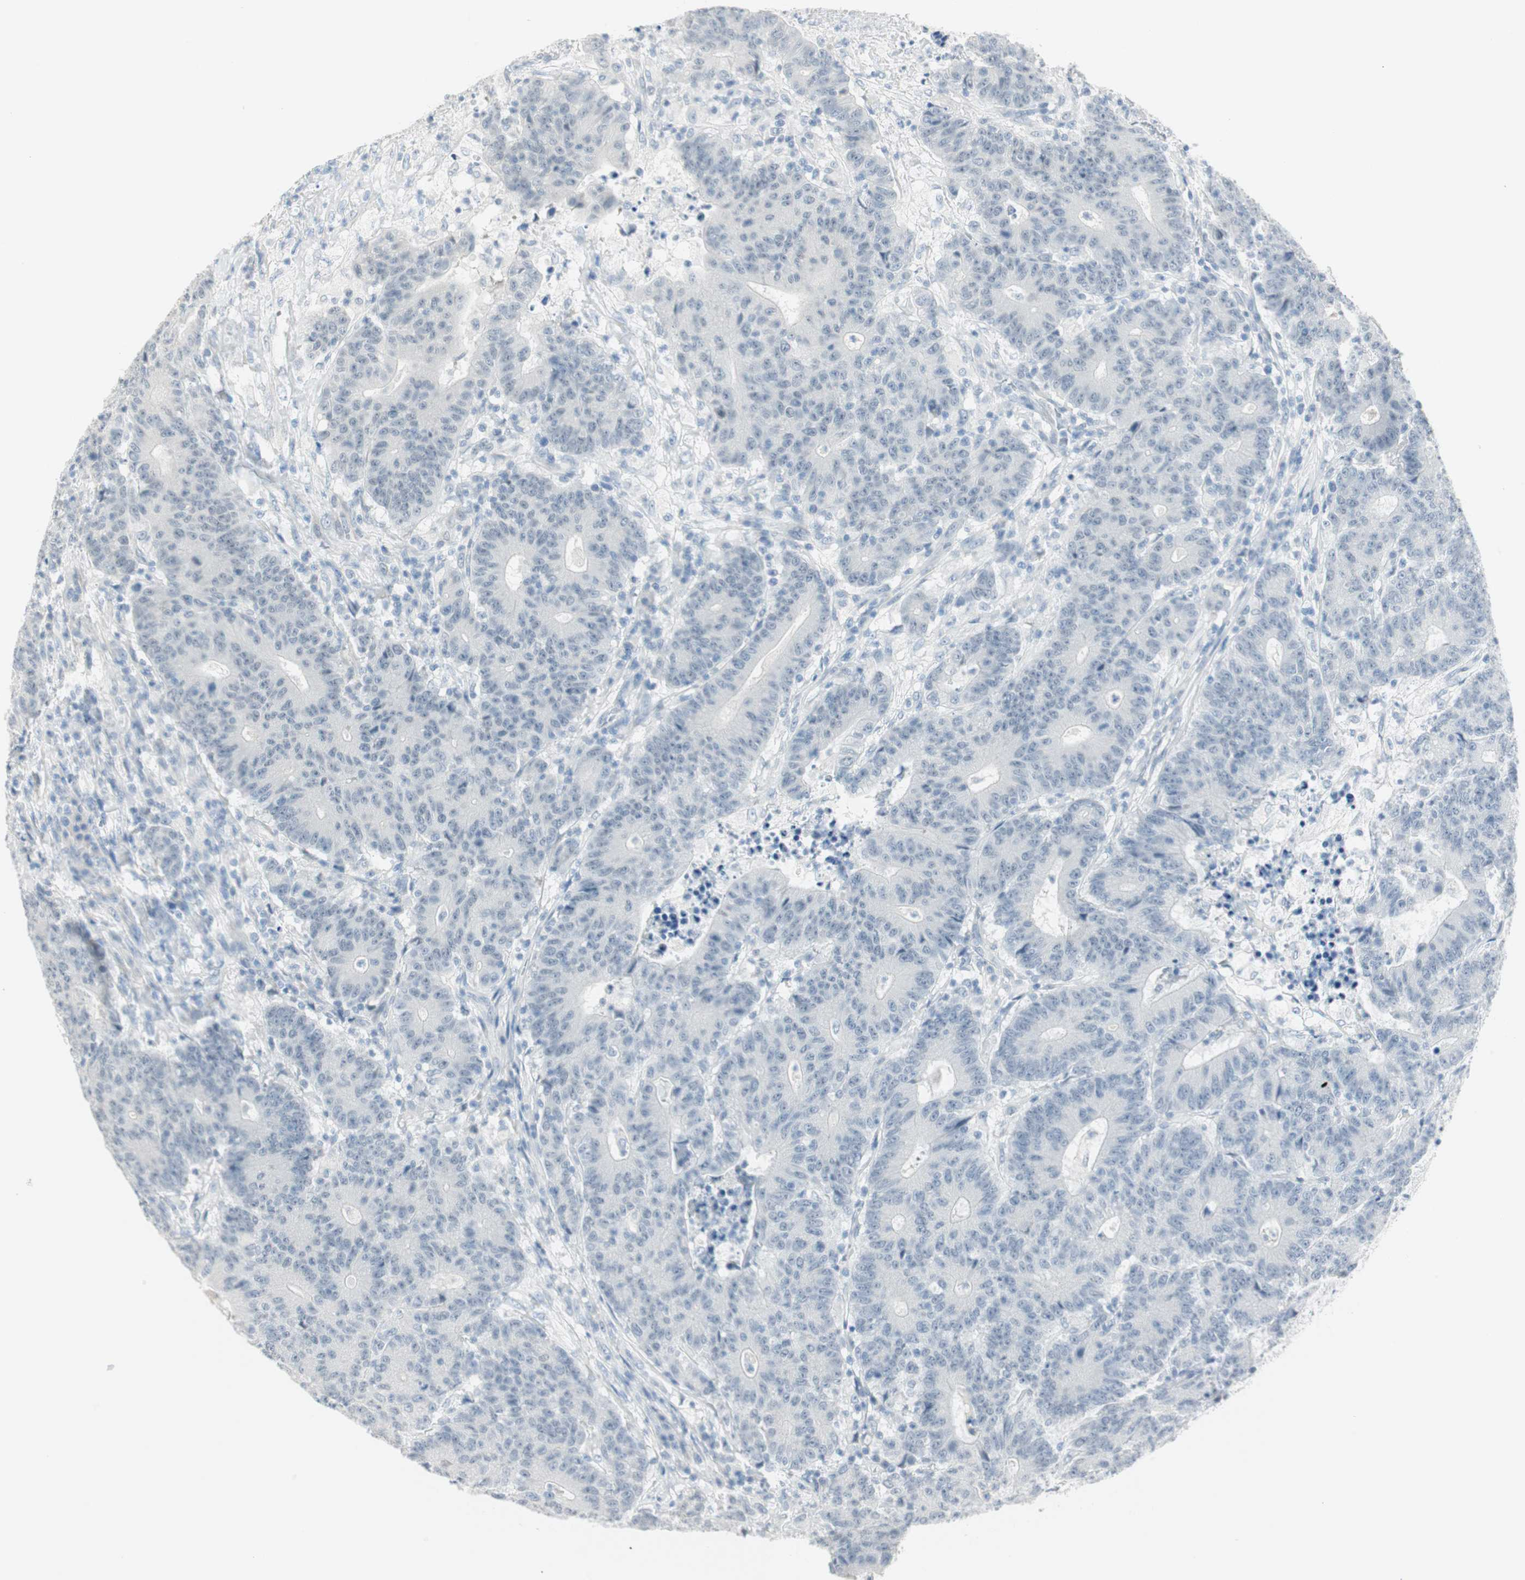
{"staining": {"intensity": "negative", "quantity": "none", "location": "none"}, "tissue": "colorectal cancer", "cell_type": "Tumor cells", "image_type": "cancer", "snomed": [{"axis": "morphology", "description": "Normal tissue, NOS"}, {"axis": "morphology", "description": "Adenocarcinoma, NOS"}, {"axis": "topography", "description": "Colon"}], "caption": "IHC image of human colorectal cancer stained for a protein (brown), which displays no expression in tumor cells. (DAB IHC visualized using brightfield microscopy, high magnification).", "gene": "MLLT10", "patient": {"sex": "female", "age": 75}}